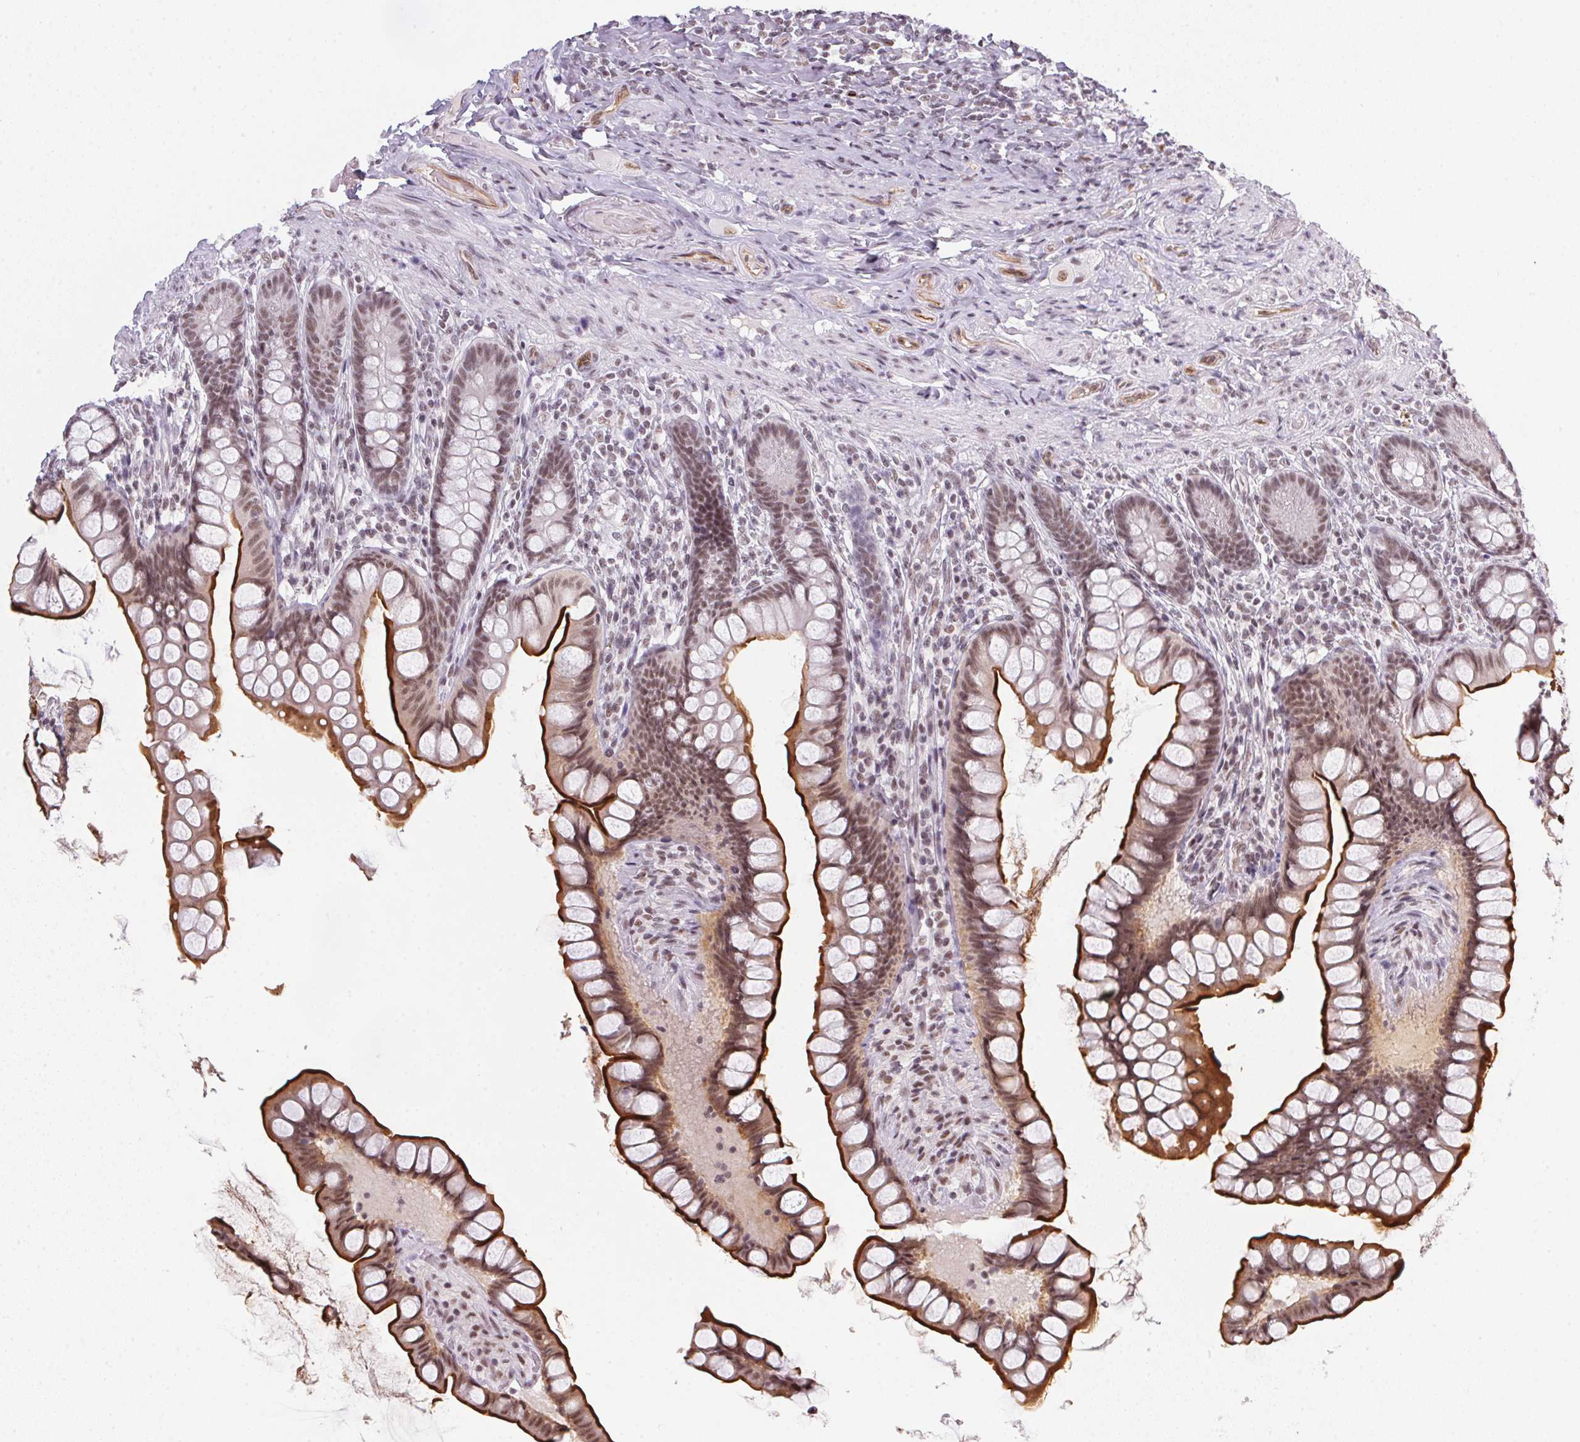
{"staining": {"intensity": "strong", "quantity": ">75%", "location": "cytoplasmic/membranous,nuclear"}, "tissue": "small intestine", "cell_type": "Glandular cells", "image_type": "normal", "snomed": [{"axis": "morphology", "description": "Normal tissue, NOS"}, {"axis": "topography", "description": "Small intestine"}], "caption": "This image shows immunohistochemistry staining of benign human small intestine, with high strong cytoplasmic/membranous,nuclear expression in about >75% of glandular cells.", "gene": "SRSF7", "patient": {"sex": "male", "age": 70}}